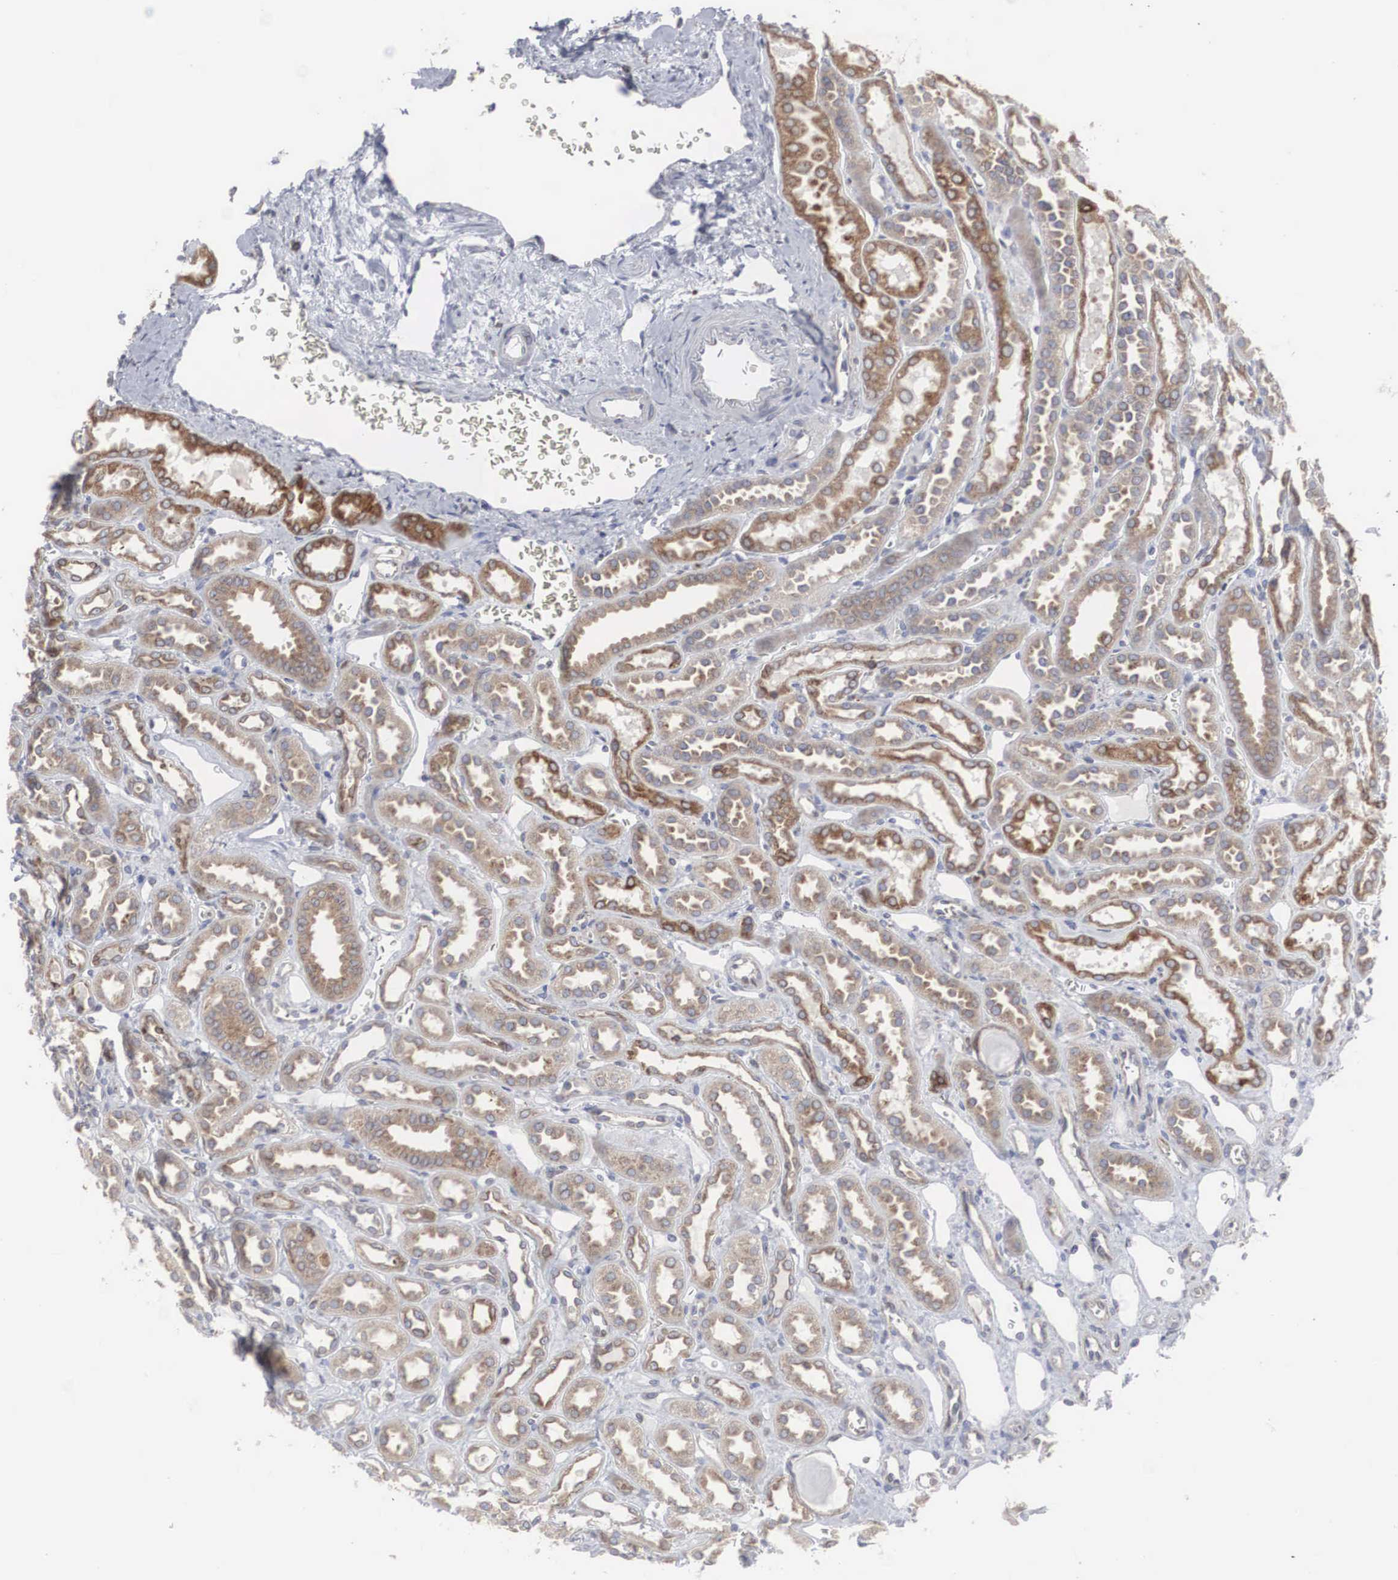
{"staining": {"intensity": "weak", "quantity": "<25%", "location": "cytoplasmic/membranous"}, "tissue": "kidney", "cell_type": "Cells in glomeruli", "image_type": "normal", "snomed": [{"axis": "morphology", "description": "Normal tissue, NOS"}, {"axis": "topography", "description": "Kidney"}], "caption": "High power microscopy photomicrograph of an immunohistochemistry (IHC) photomicrograph of unremarkable kidney, revealing no significant positivity in cells in glomeruli.", "gene": "CTAGE15", "patient": {"sex": "female", "age": 52}}